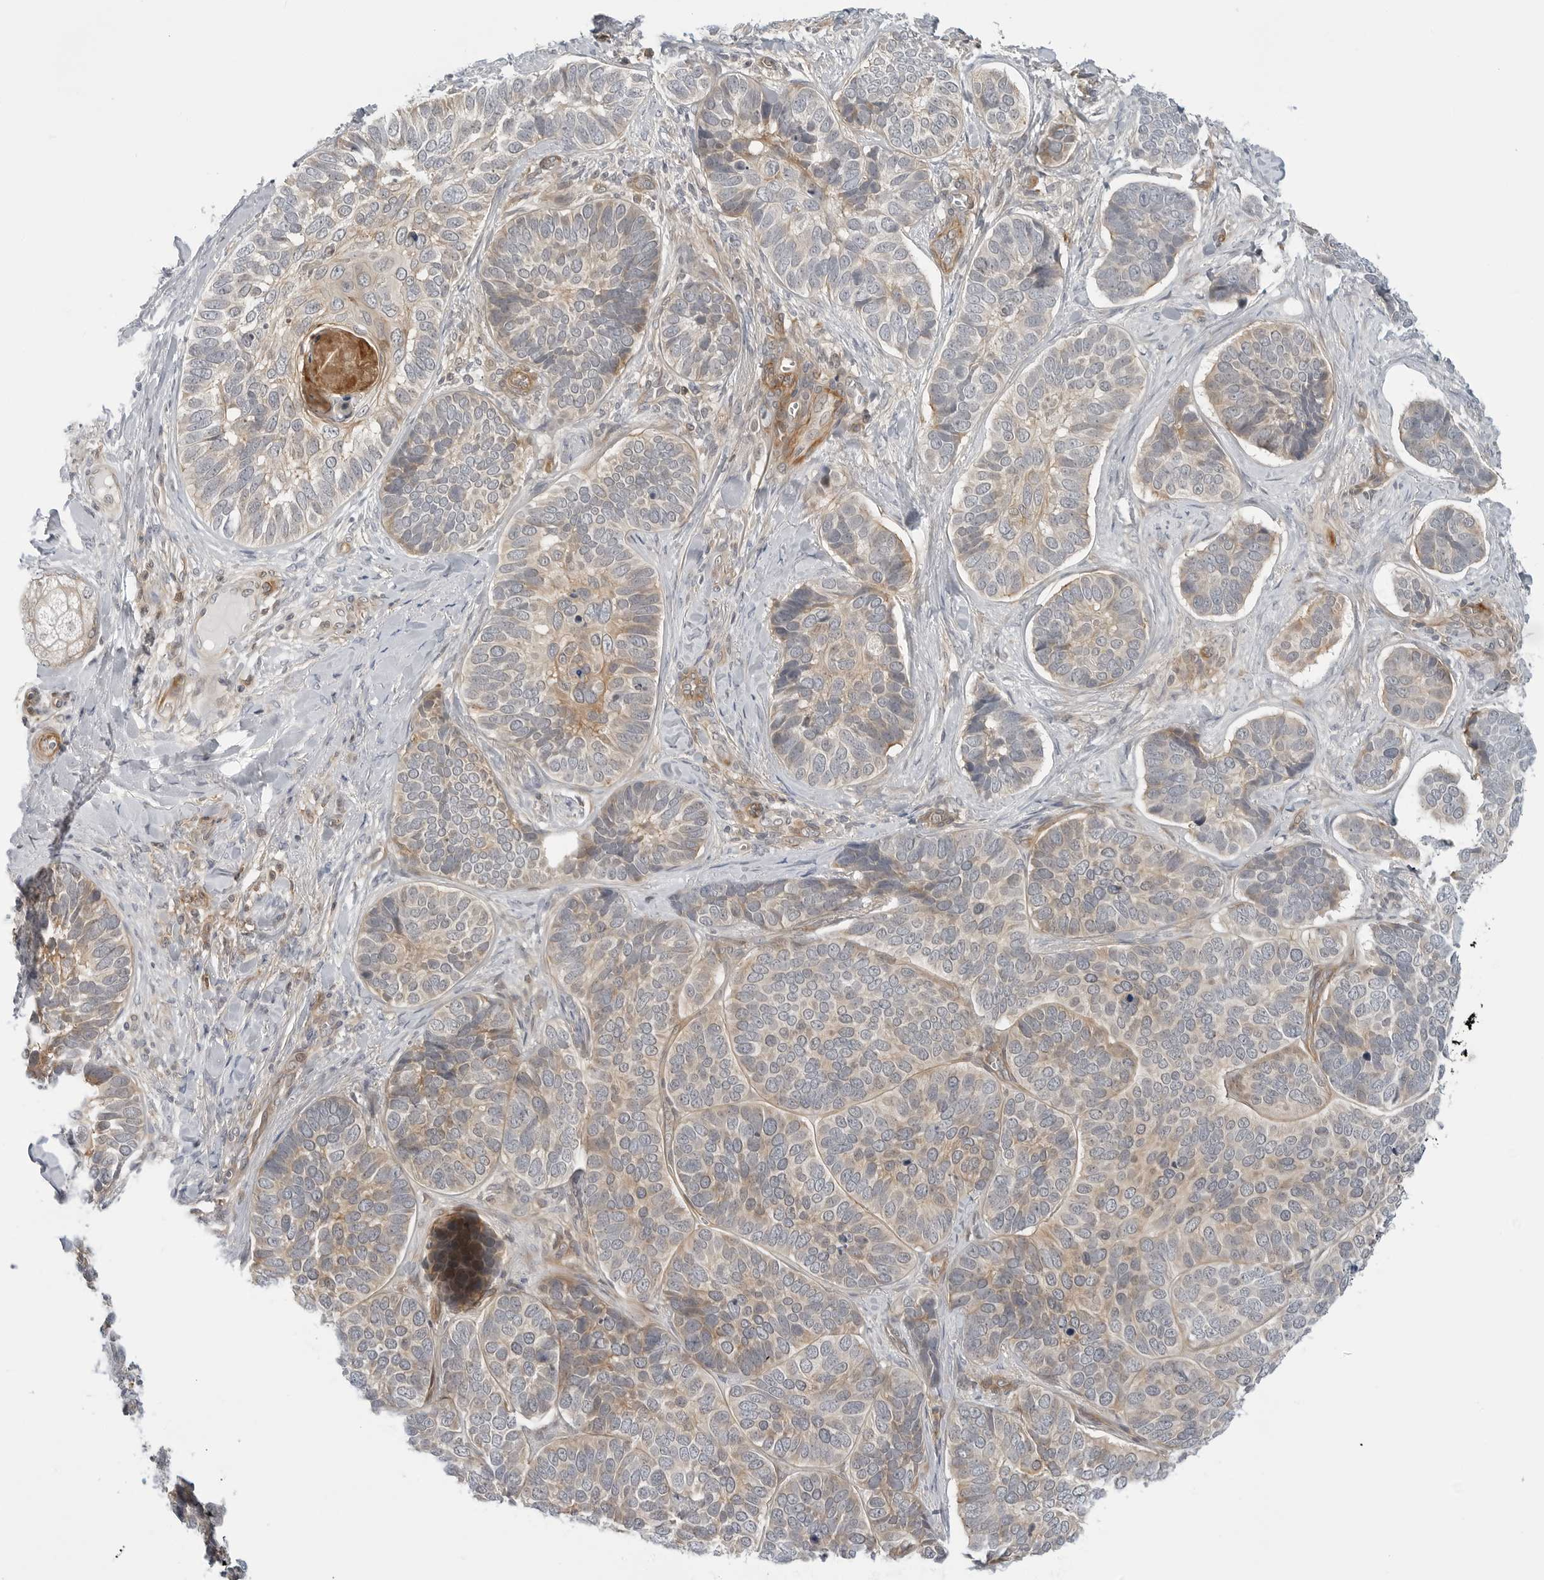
{"staining": {"intensity": "weak", "quantity": "25%-75%", "location": "cytoplasmic/membranous"}, "tissue": "skin cancer", "cell_type": "Tumor cells", "image_type": "cancer", "snomed": [{"axis": "morphology", "description": "Basal cell carcinoma"}, {"axis": "topography", "description": "Skin"}], "caption": "This photomicrograph demonstrates skin cancer stained with IHC to label a protein in brown. The cytoplasmic/membranous of tumor cells show weak positivity for the protein. Nuclei are counter-stained blue.", "gene": "STXBP3", "patient": {"sex": "male", "age": 62}}